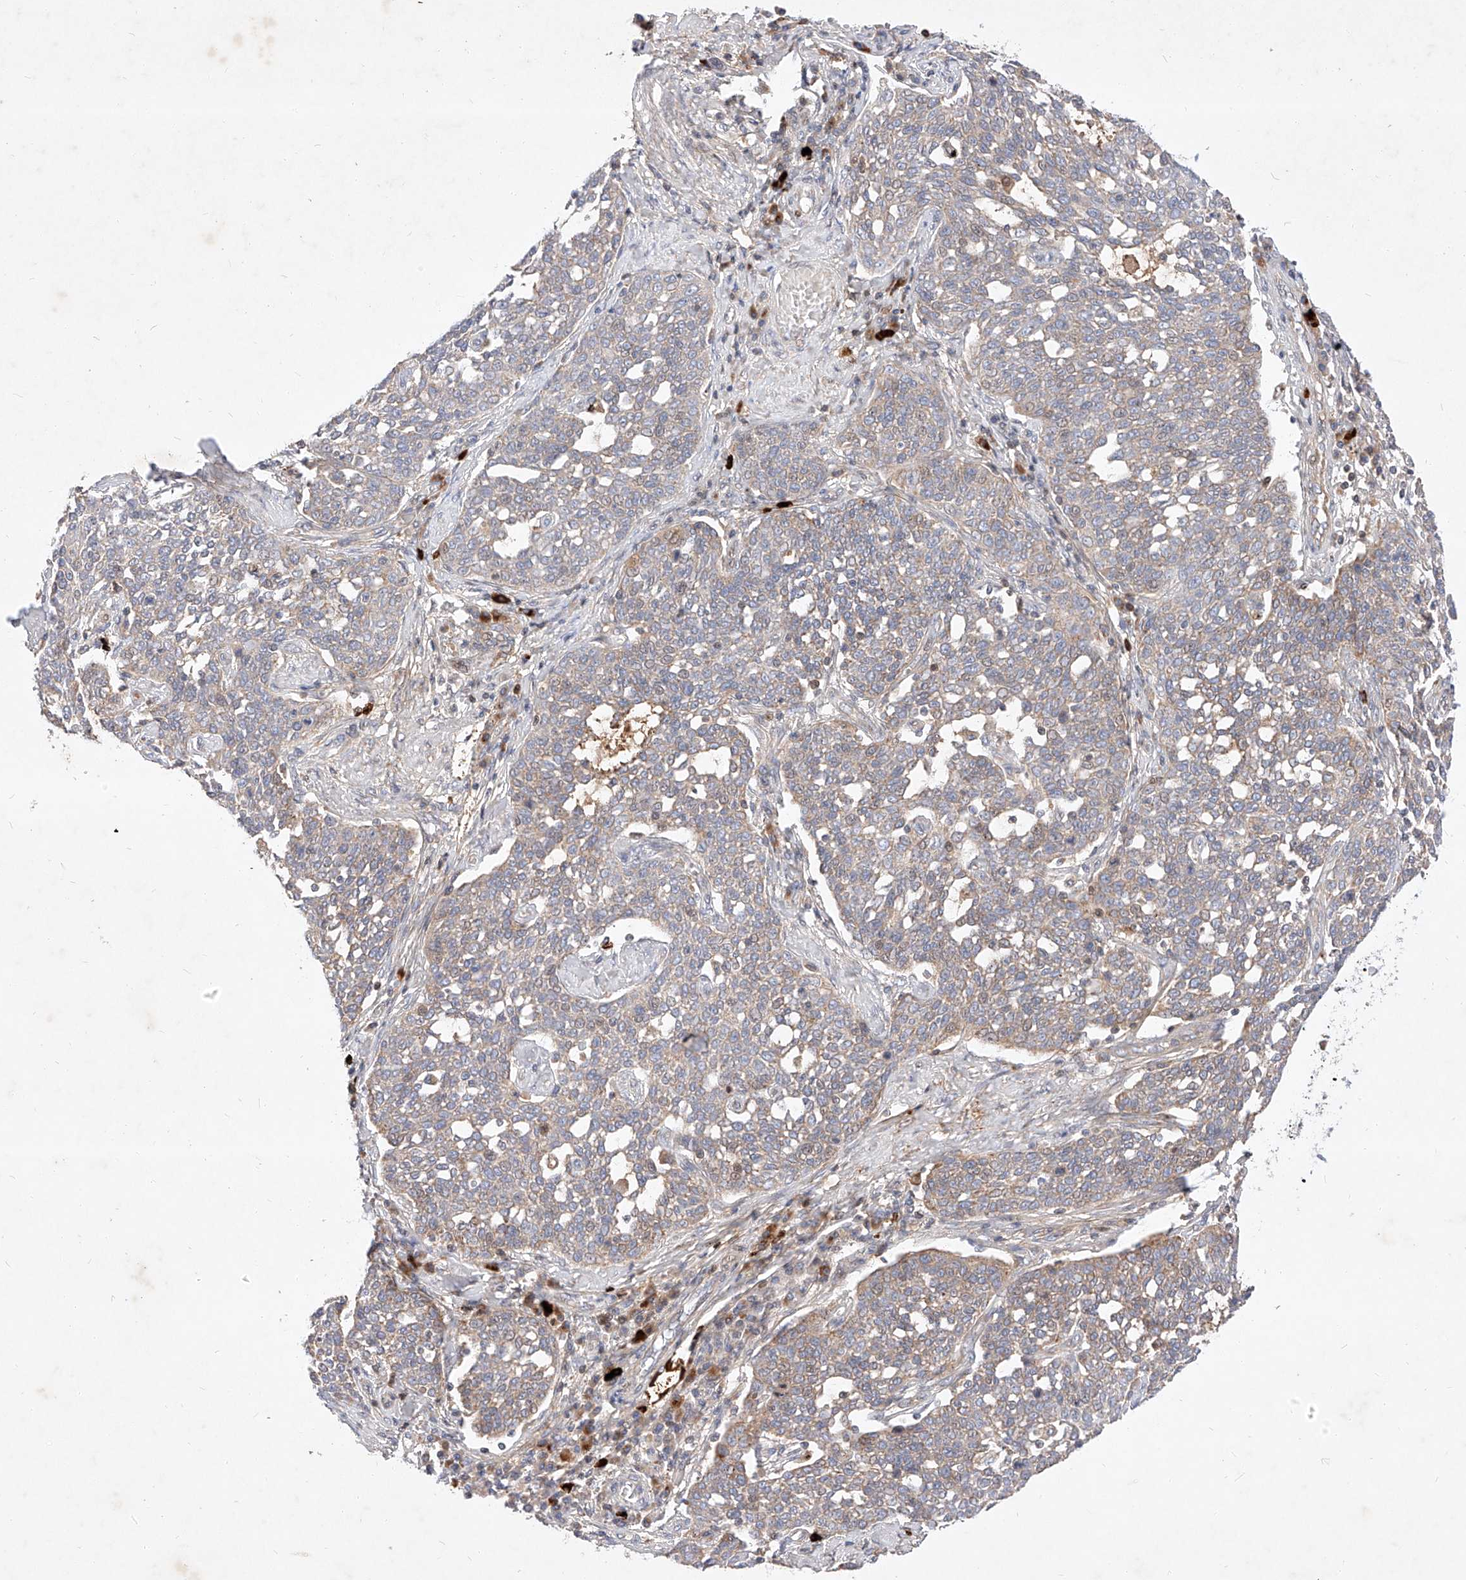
{"staining": {"intensity": "weak", "quantity": "<25%", "location": "cytoplasmic/membranous"}, "tissue": "cervical cancer", "cell_type": "Tumor cells", "image_type": "cancer", "snomed": [{"axis": "morphology", "description": "Squamous cell carcinoma, NOS"}, {"axis": "topography", "description": "Cervix"}], "caption": "High magnification brightfield microscopy of cervical squamous cell carcinoma stained with DAB (brown) and counterstained with hematoxylin (blue): tumor cells show no significant staining. (DAB immunohistochemistry (IHC) visualized using brightfield microscopy, high magnification).", "gene": "OSGEPL1", "patient": {"sex": "female", "age": 34}}